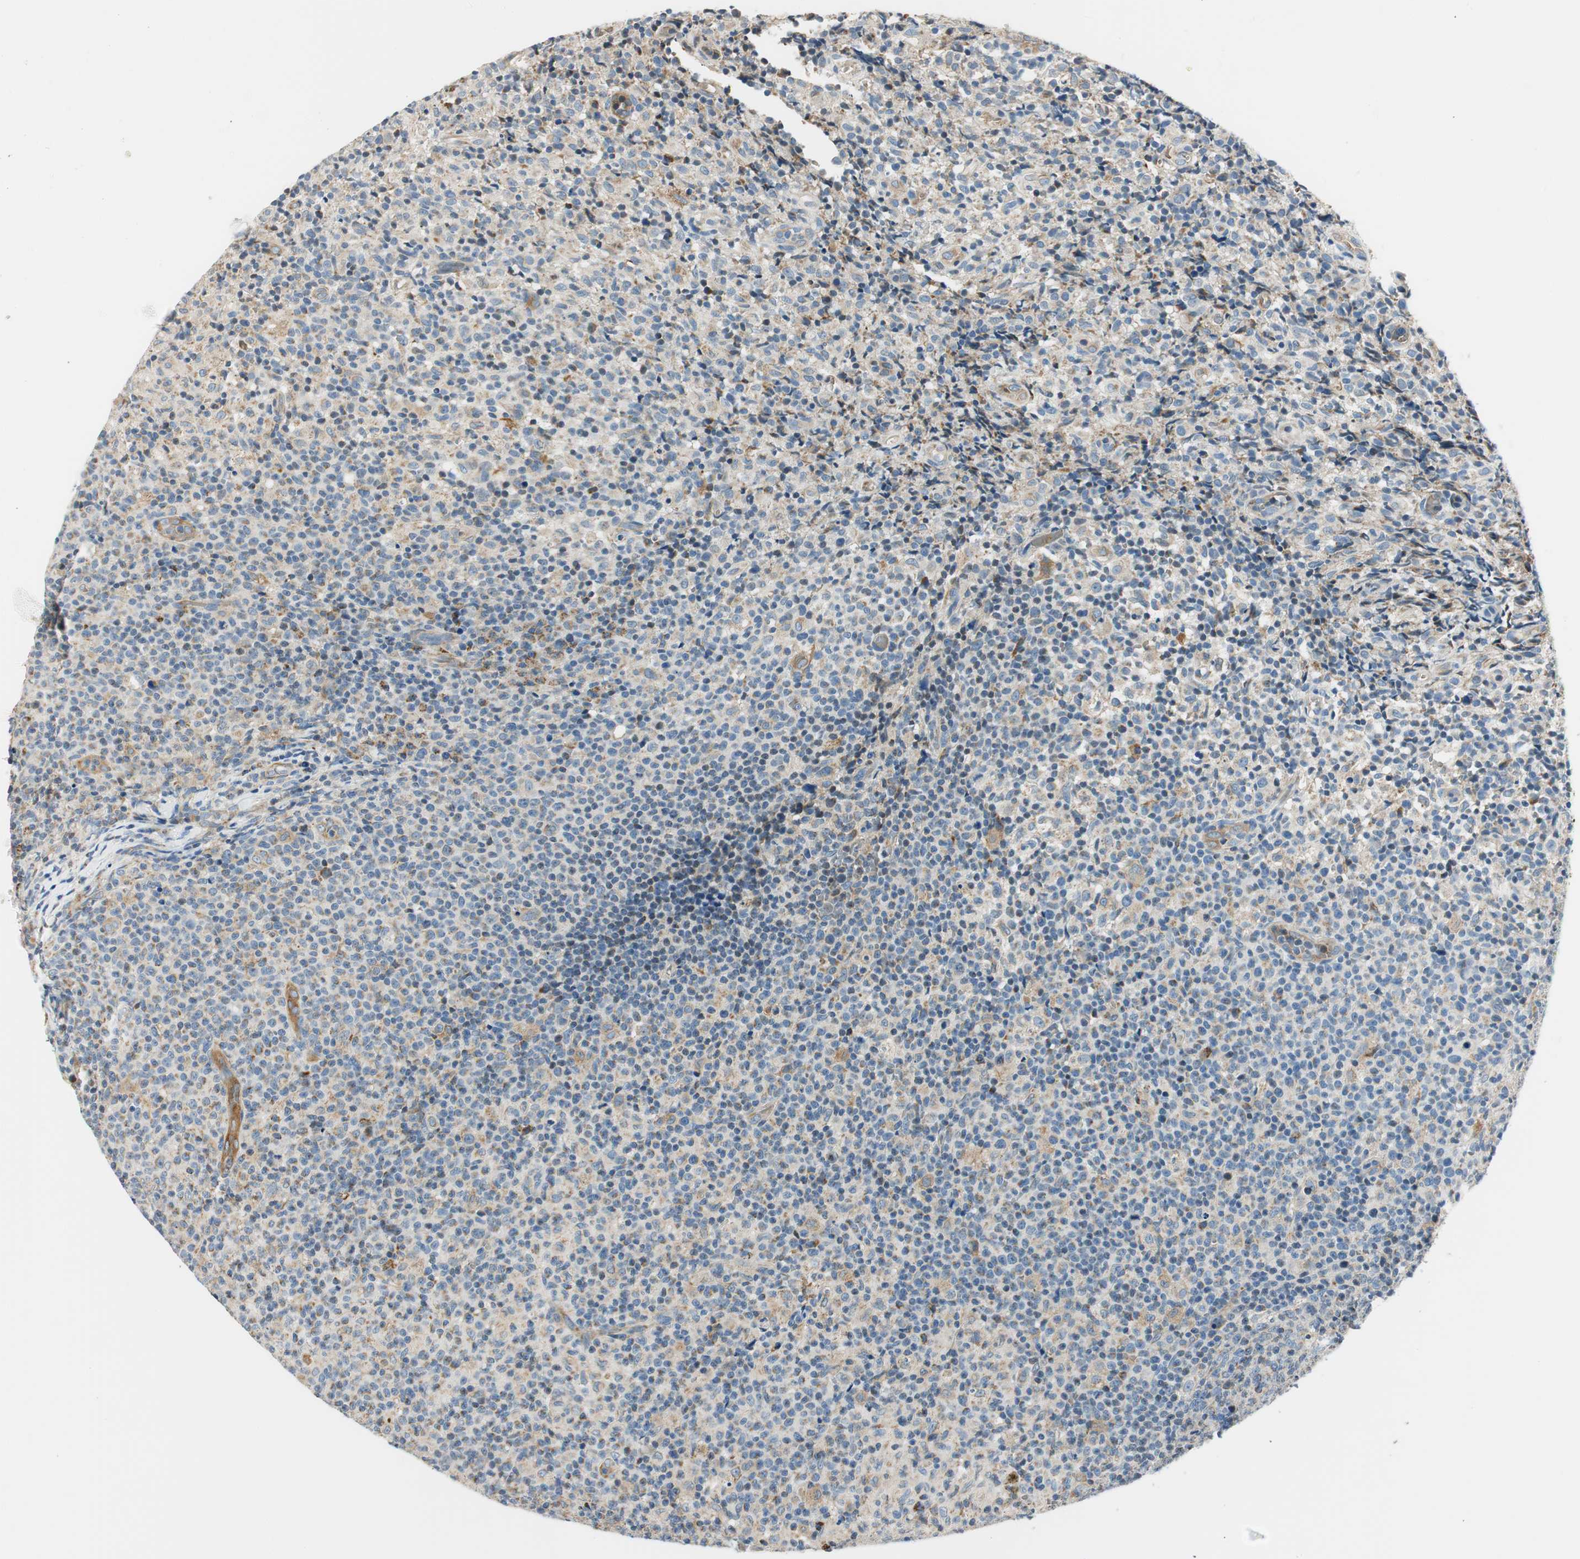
{"staining": {"intensity": "weak", "quantity": "<25%", "location": "cytoplasmic/membranous"}, "tissue": "lymph node", "cell_type": "Germinal center cells", "image_type": "normal", "snomed": [{"axis": "morphology", "description": "Normal tissue, NOS"}, {"axis": "morphology", "description": "Inflammation, NOS"}, {"axis": "topography", "description": "Lymph node"}], "caption": "DAB immunohistochemical staining of normal lymph node reveals no significant expression in germinal center cells.", "gene": "RORB", "patient": {"sex": "male", "age": 55}}